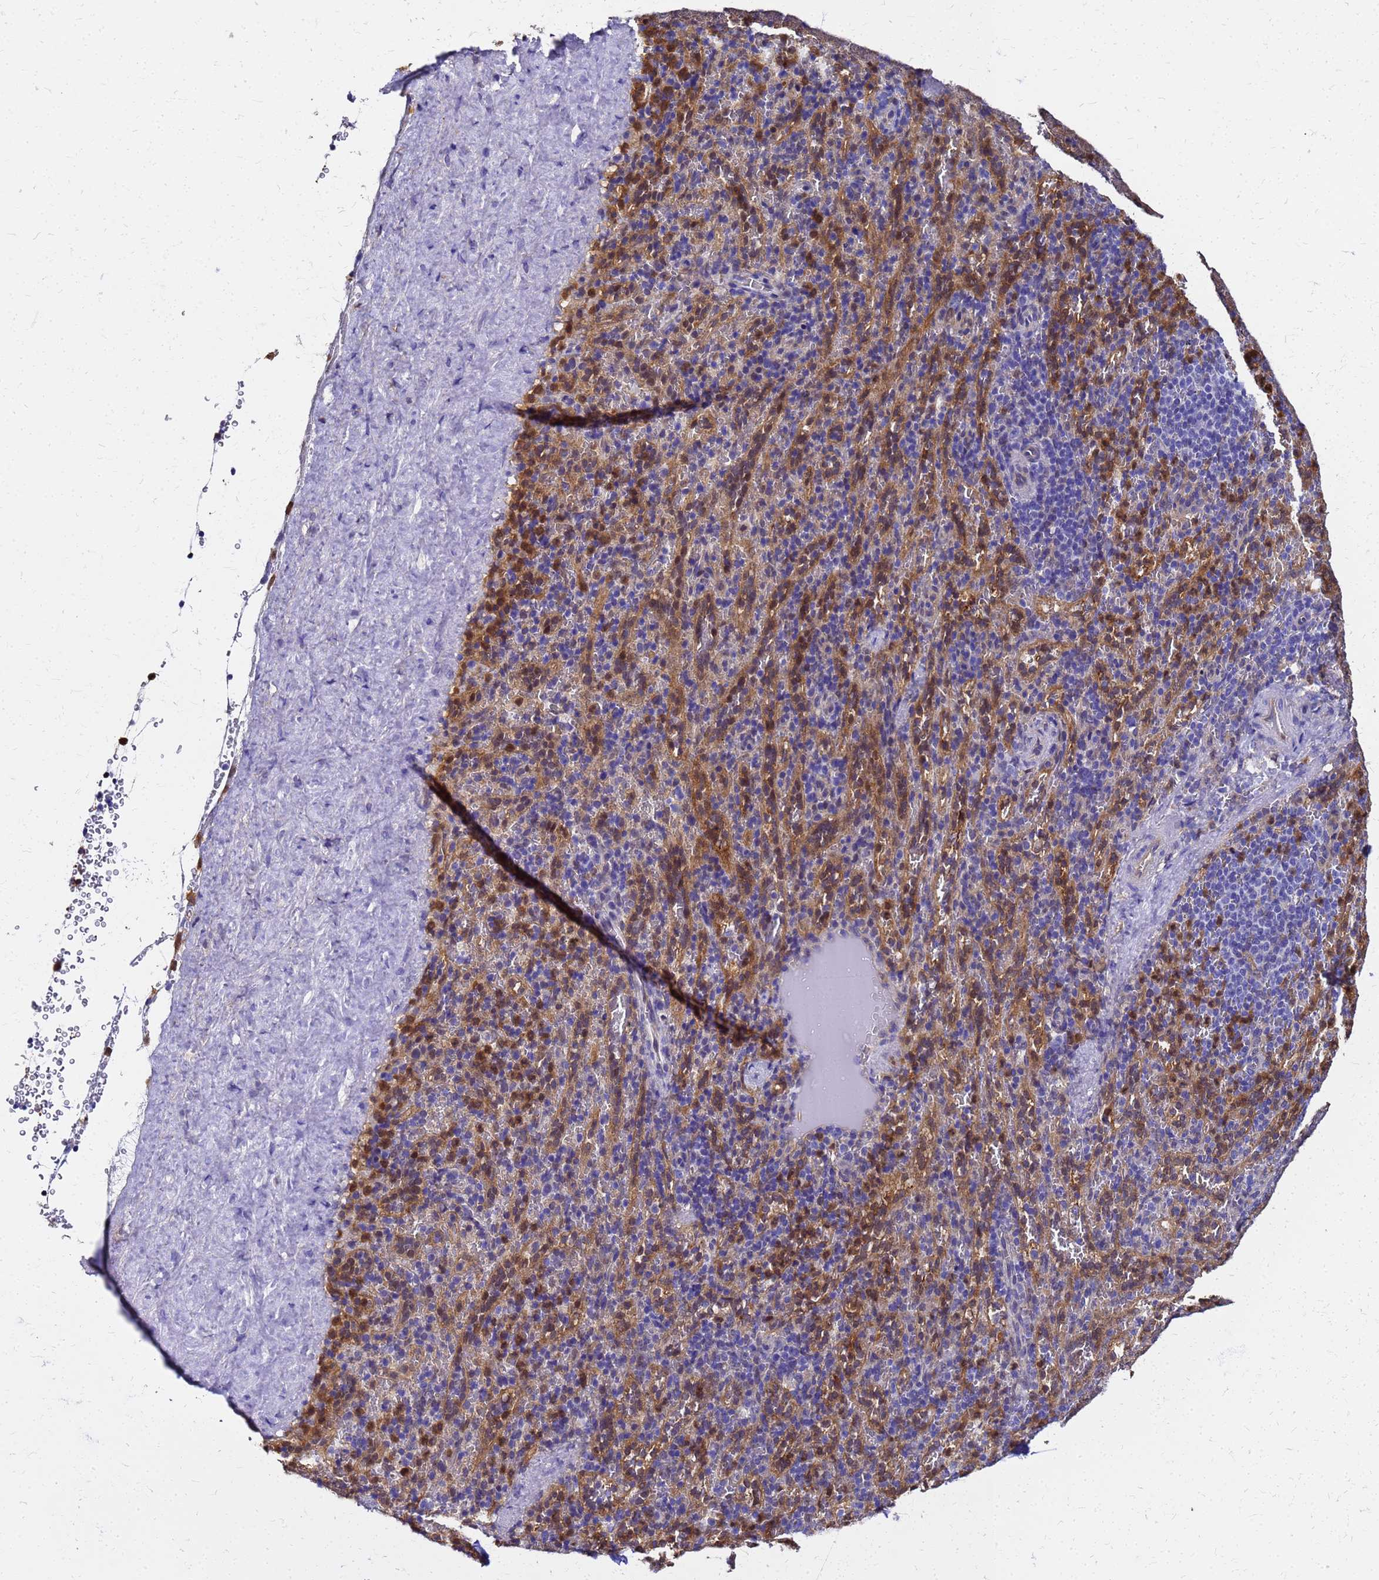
{"staining": {"intensity": "strong", "quantity": "<25%", "location": "nuclear"}, "tissue": "spleen", "cell_type": "Cells in red pulp", "image_type": "normal", "snomed": [{"axis": "morphology", "description": "Normal tissue, NOS"}, {"axis": "topography", "description": "Spleen"}], "caption": "Protein staining displays strong nuclear positivity in approximately <25% of cells in red pulp in benign spleen.", "gene": "S100A11", "patient": {"sex": "female", "age": 21}}